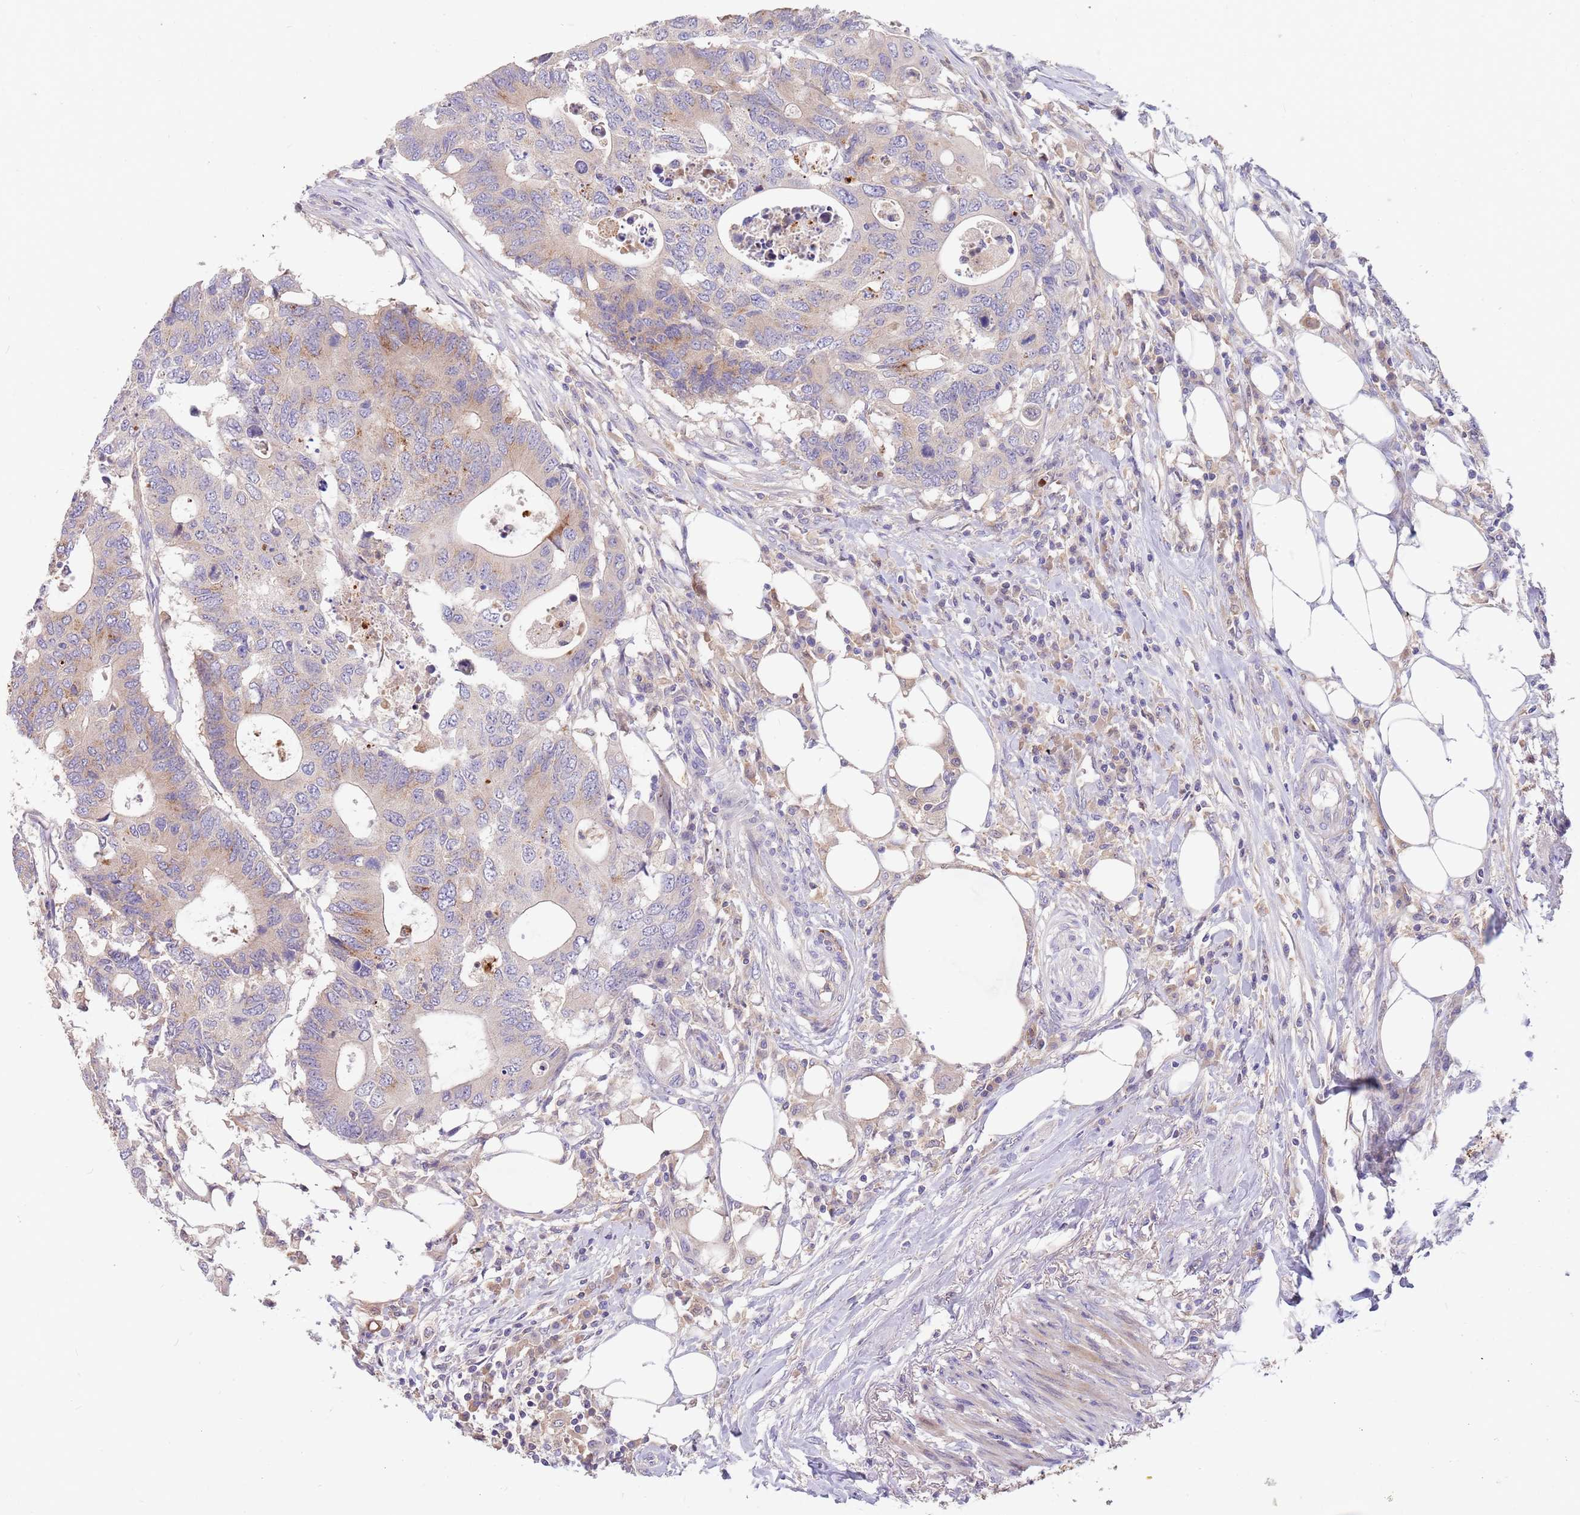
{"staining": {"intensity": "moderate", "quantity": "<25%", "location": "cytoplasmic/membranous"}, "tissue": "colorectal cancer", "cell_type": "Tumor cells", "image_type": "cancer", "snomed": [{"axis": "morphology", "description": "Adenocarcinoma, NOS"}, {"axis": "topography", "description": "Colon"}], "caption": "Immunohistochemical staining of human colorectal adenocarcinoma displays moderate cytoplasmic/membranous protein staining in approximately <25% of tumor cells. (Brightfield microscopy of DAB IHC at high magnification).", "gene": "BORCS5", "patient": {"sex": "male", "age": 71}}